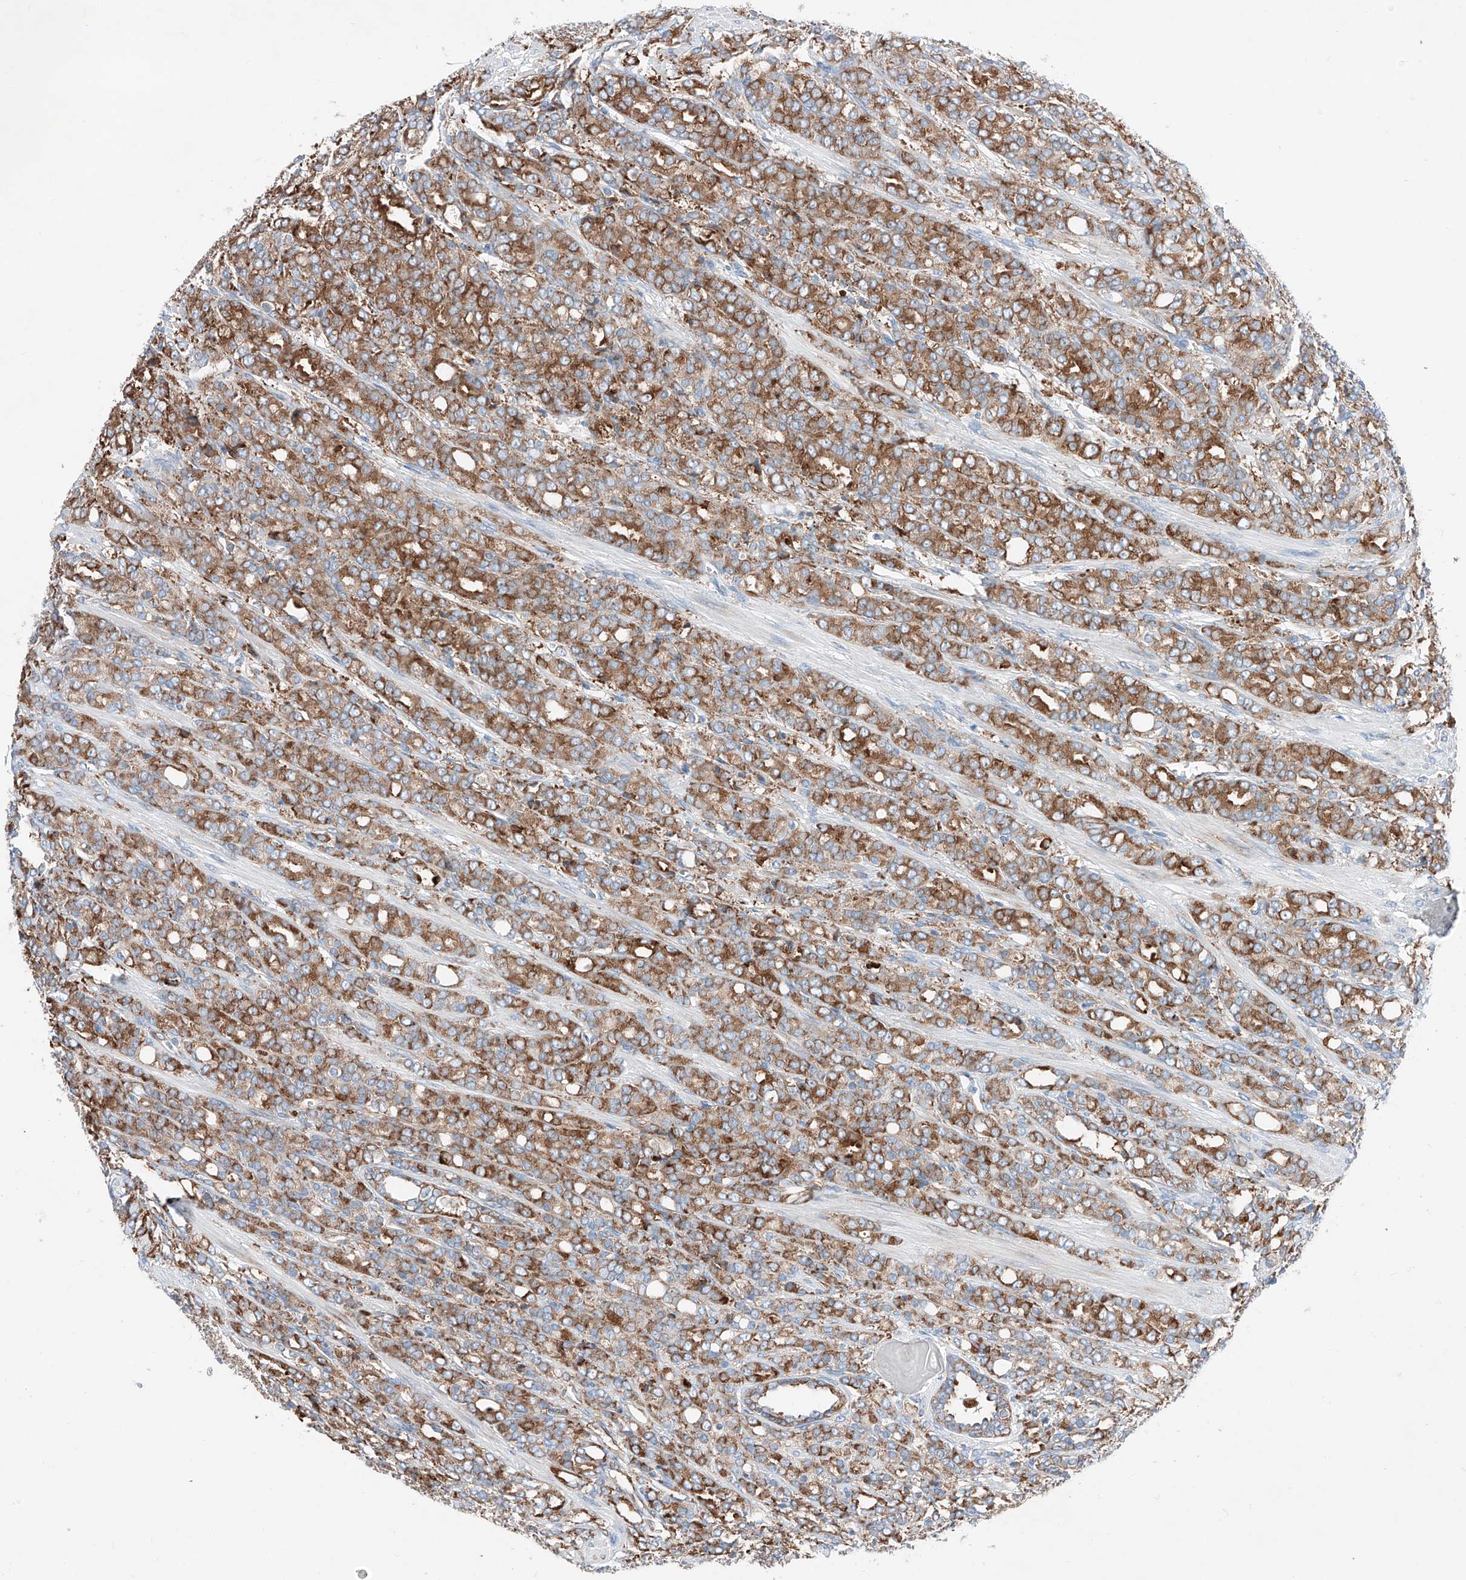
{"staining": {"intensity": "moderate", "quantity": ">75%", "location": "cytoplasmic/membranous"}, "tissue": "prostate cancer", "cell_type": "Tumor cells", "image_type": "cancer", "snomed": [{"axis": "morphology", "description": "Adenocarcinoma, High grade"}, {"axis": "topography", "description": "Prostate"}], "caption": "A histopathology image of human high-grade adenocarcinoma (prostate) stained for a protein demonstrates moderate cytoplasmic/membranous brown staining in tumor cells.", "gene": "CRELD1", "patient": {"sex": "male", "age": 62}}